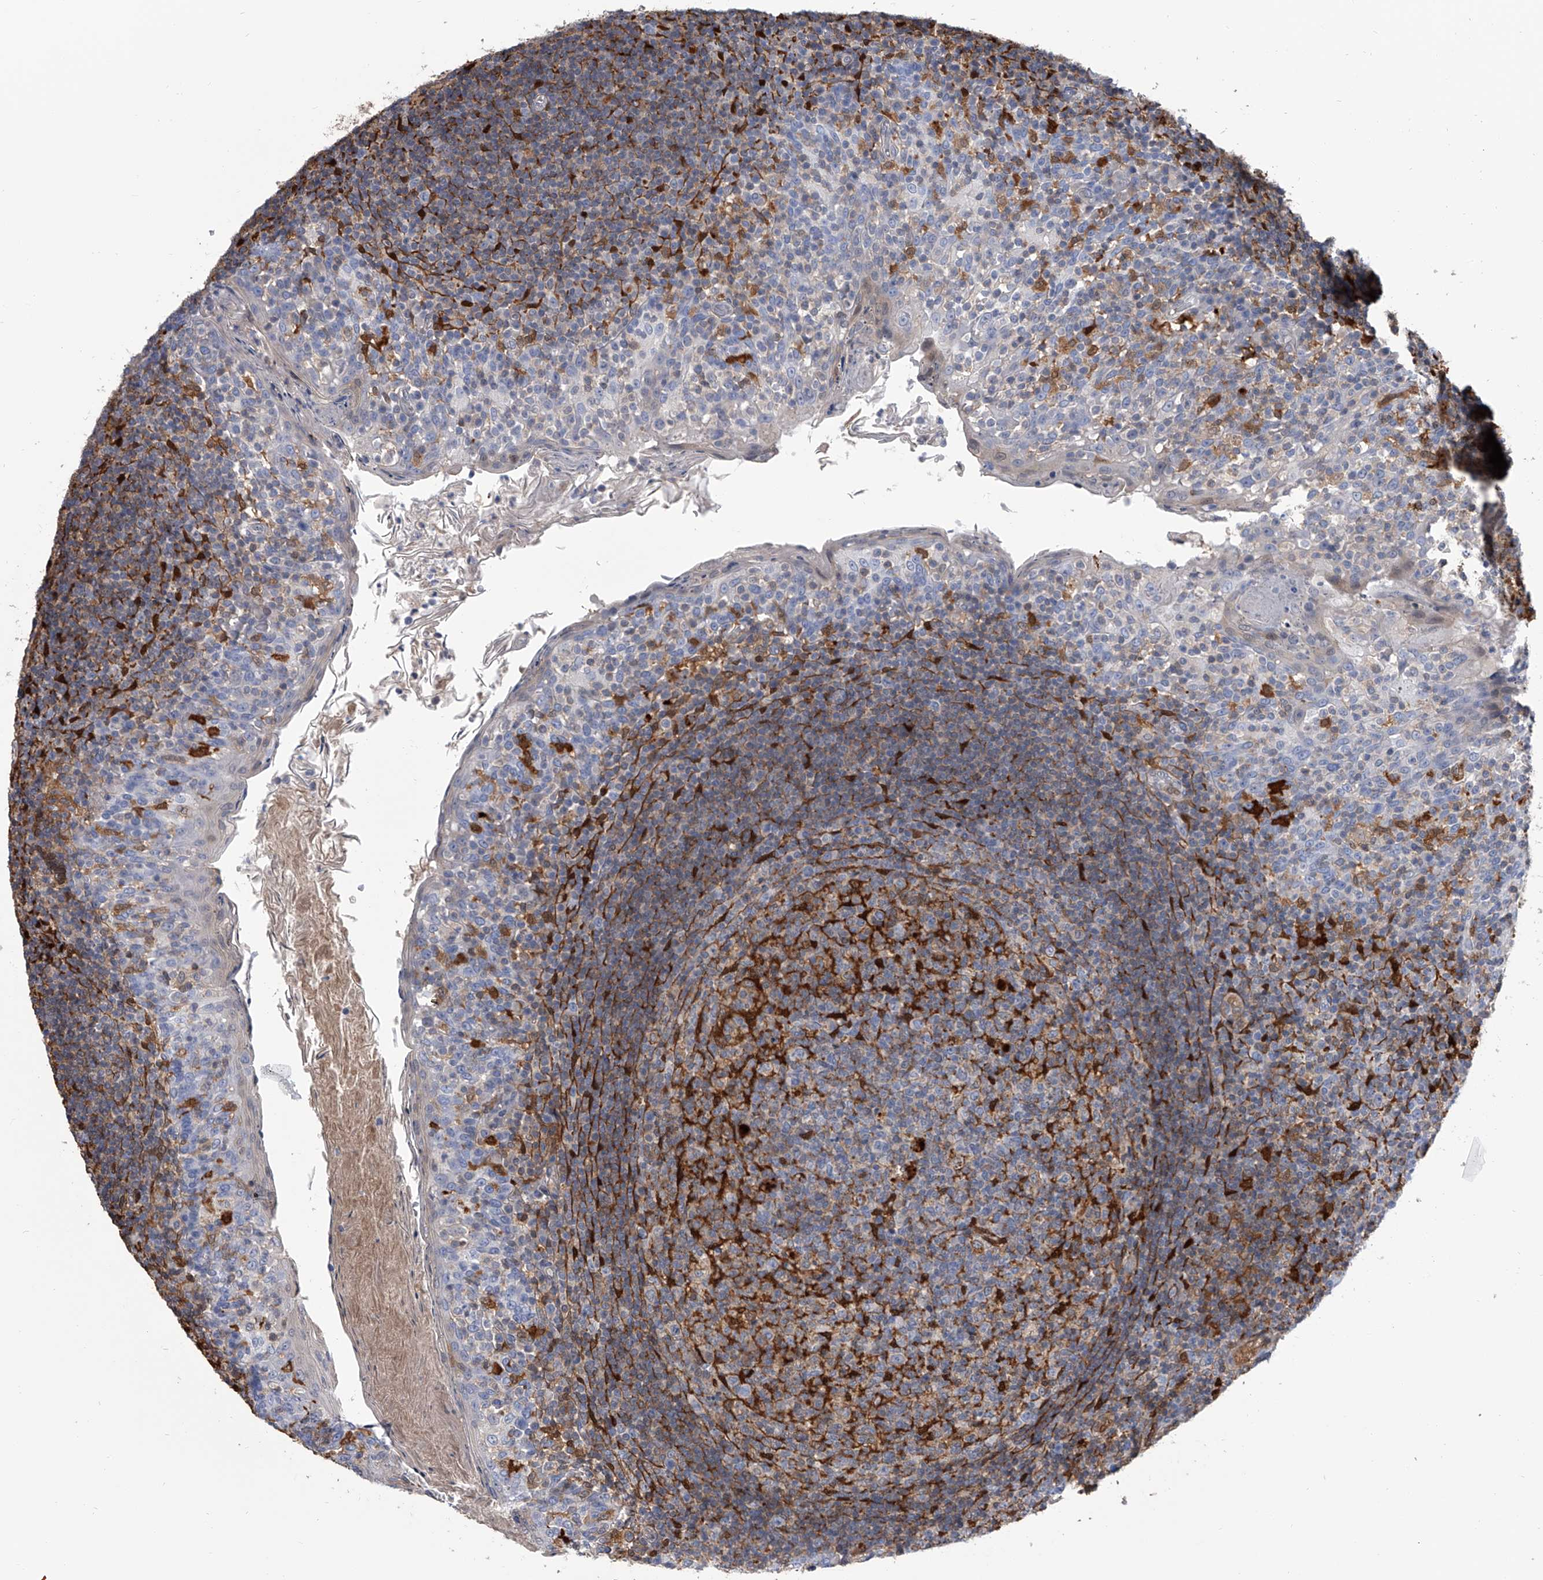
{"staining": {"intensity": "negative", "quantity": "none", "location": "none"}, "tissue": "tonsil", "cell_type": "Germinal center cells", "image_type": "normal", "snomed": [{"axis": "morphology", "description": "Normal tissue, NOS"}, {"axis": "topography", "description": "Tonsil"}], "caption": "Tonsil was stained to show a protein in brown. There is no significant positivity in germinal center cells. (DAB immunohistochemistry, high magnification).", "gene": "SERPINB9", "patient": {"sex": "female", "age": 19}}